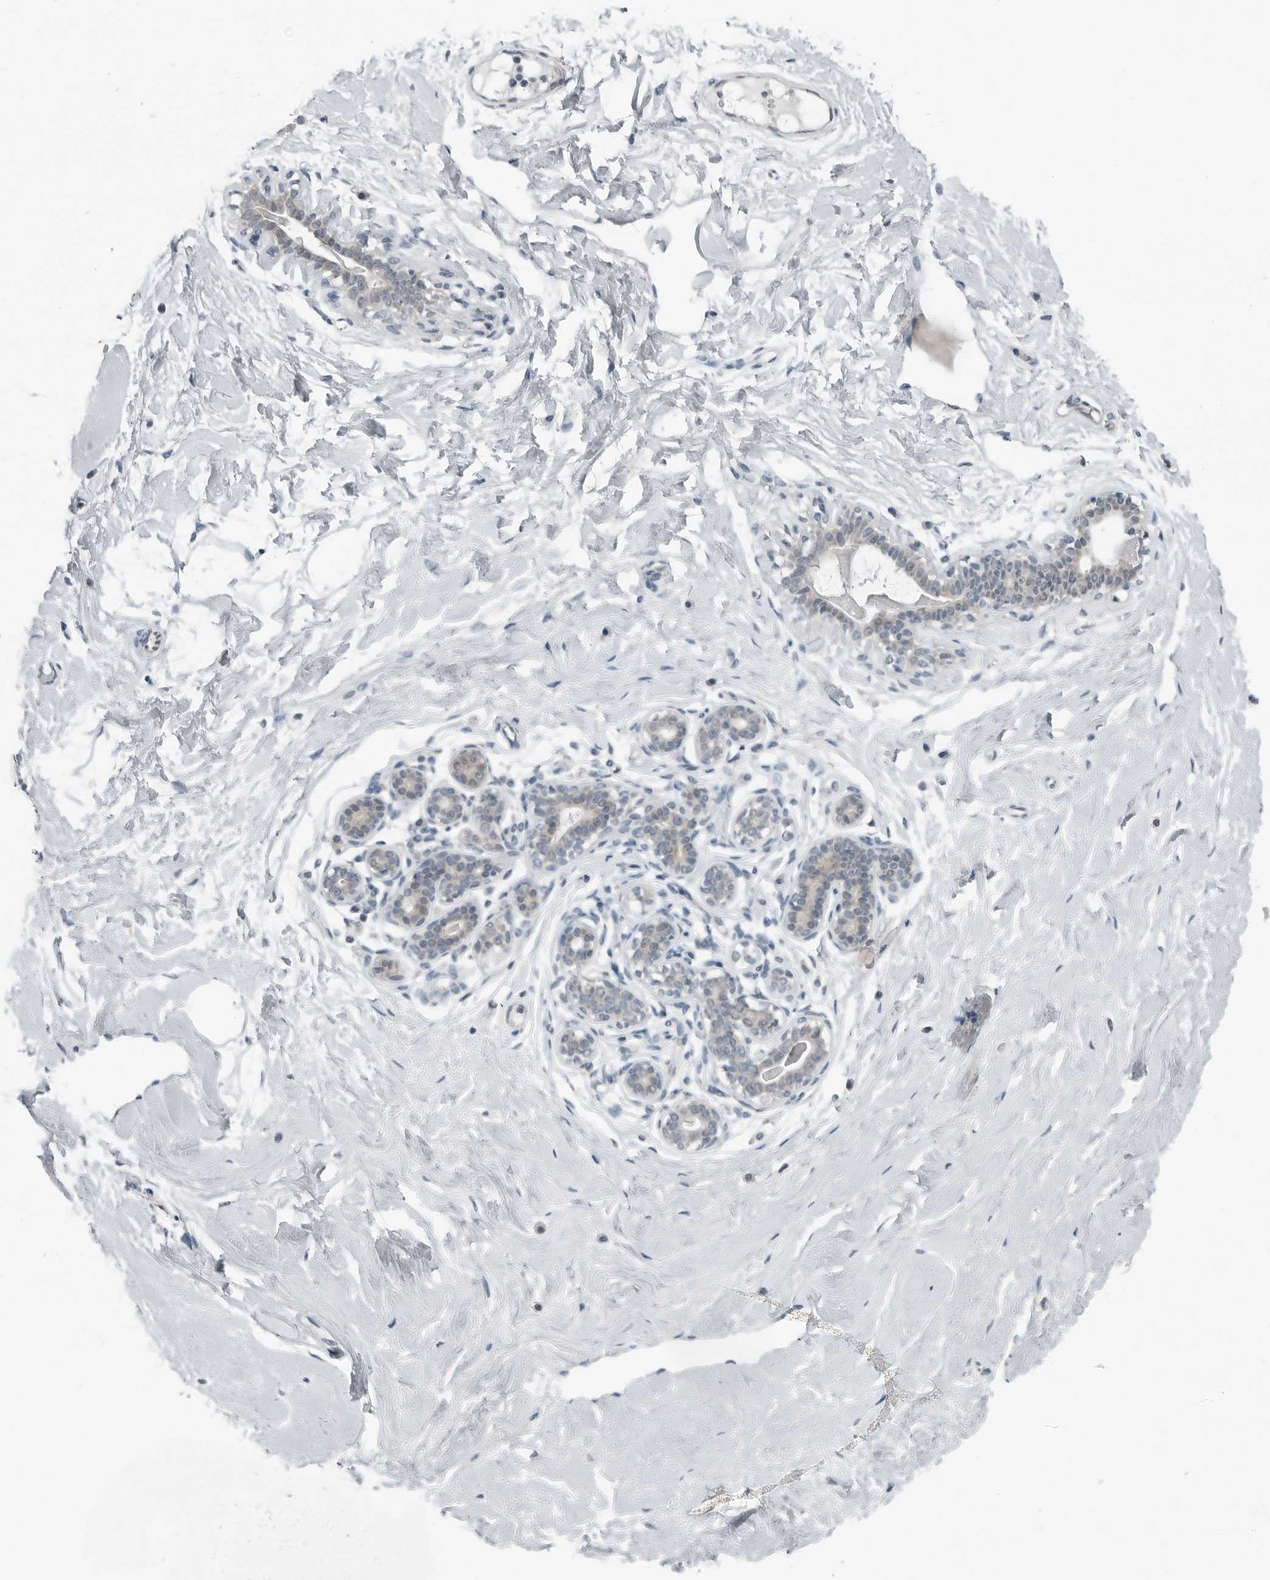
{"staining": {"intensity": "negative", "quantity": "none", "location": "none"}, "tissue": "breast", "cell_type": "Adipocytes", "image_type": "normal", "snomed": [{"axis": "morphology", "description": "Normal tissue, NOS"}, {"axis": "morphology", "description": "Adenoma, NOS"}, {"axis": "topography", "description": "Breast"}], "caption": "Breast stained for a protein using IHC shows no expression adipocytes.", "gene": "ENSG00000286112", "patient": {"sex": "female", "age": 23}}